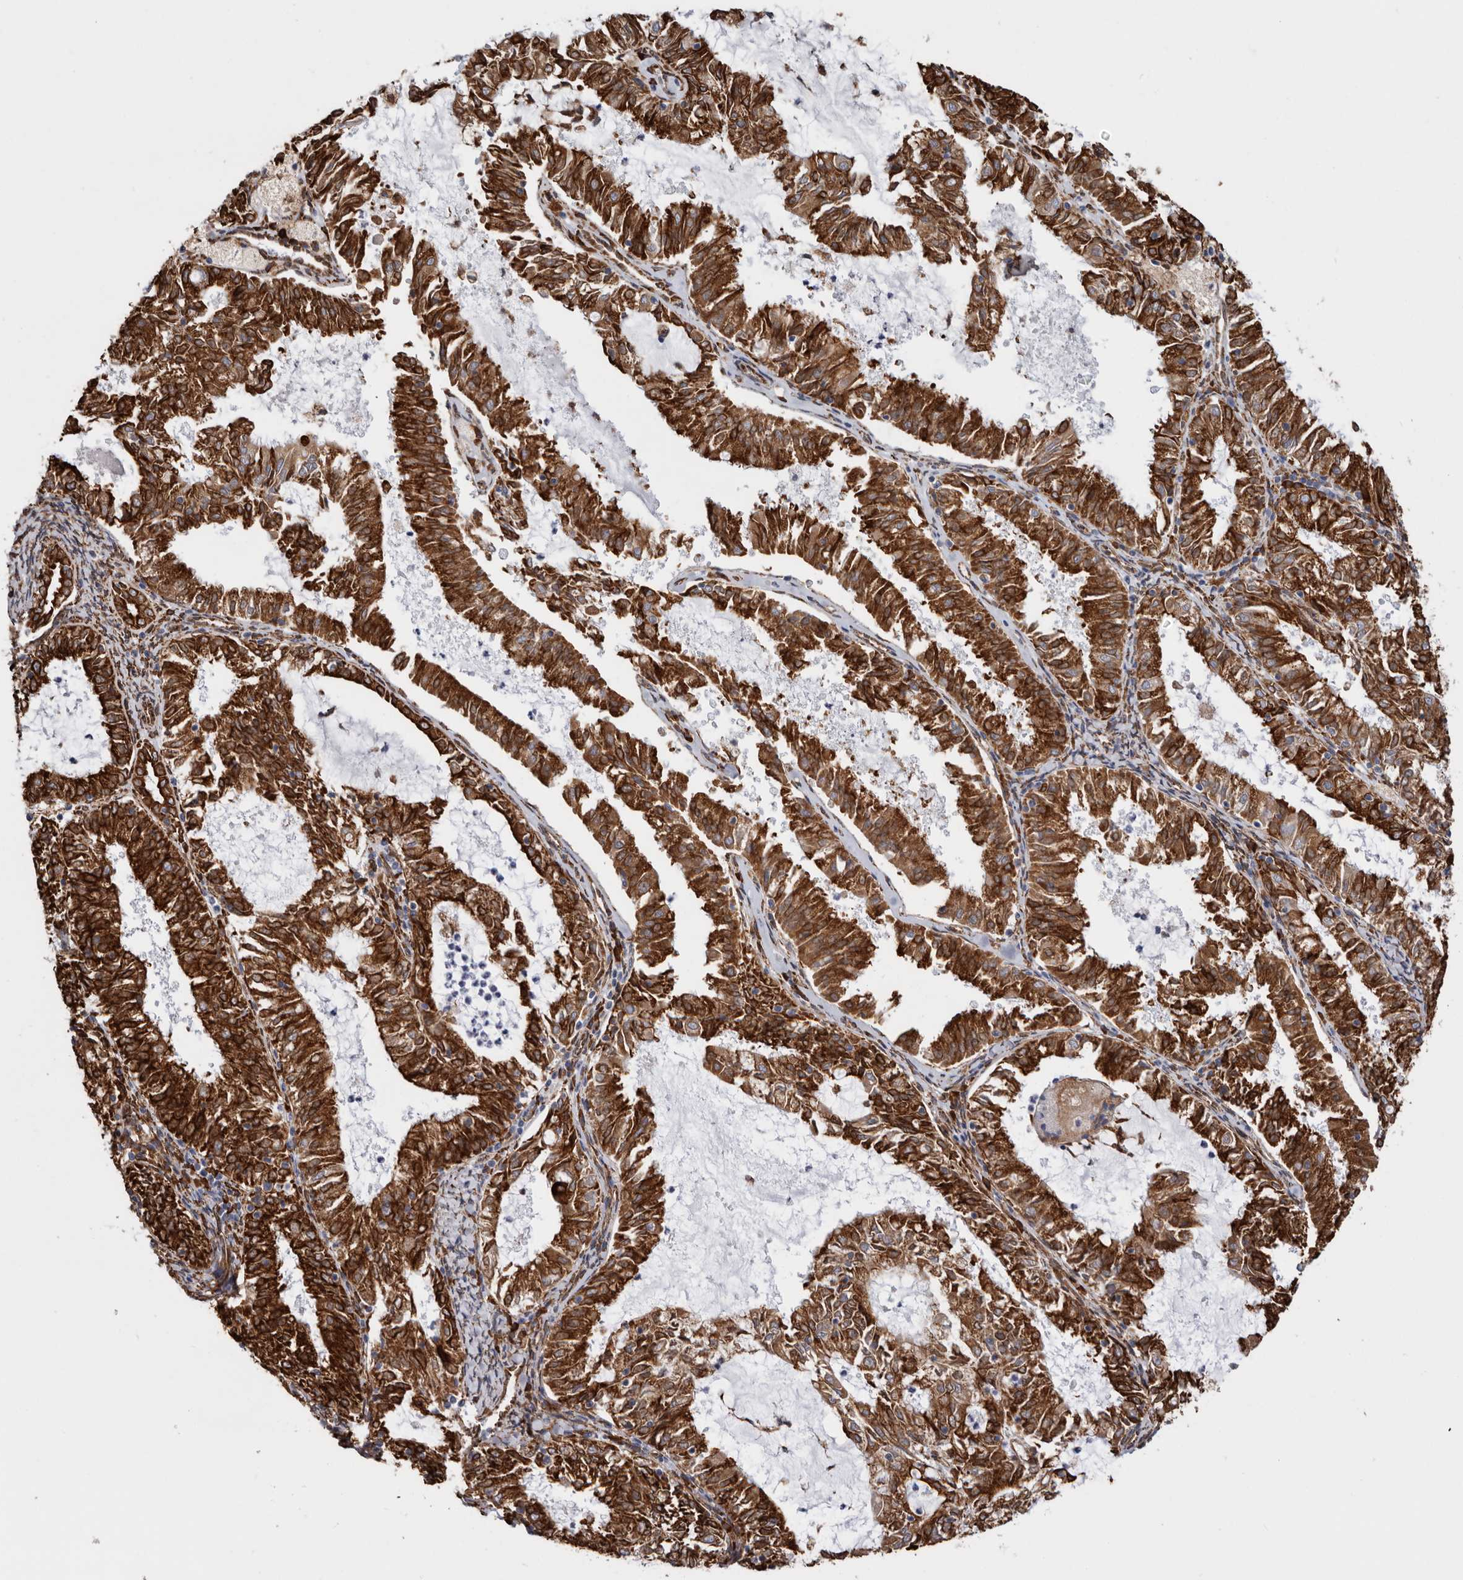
{"staining": {"intensity": "strong", "quantity": ">75%", "location": "cytoplasmic/membranous"}, "tissue": "endometrial cancer", "cell_type": "Tumor cells", "image_type": "cancer", "snomed": [{"axis": "morphology", "description": "Adenocarcinoma, NOS"}, {"axis": "topography", "description": "Endometrium"}], "caption": "The image displays immunohistochemical staining of adenocarcinoma (endometrial). There is strong cytoplasmic/membranous positivity is appreciated in about >75% of tumor cells.", "gene": "SEMA3E", "patient": {"sex": "female", "age": 57}}